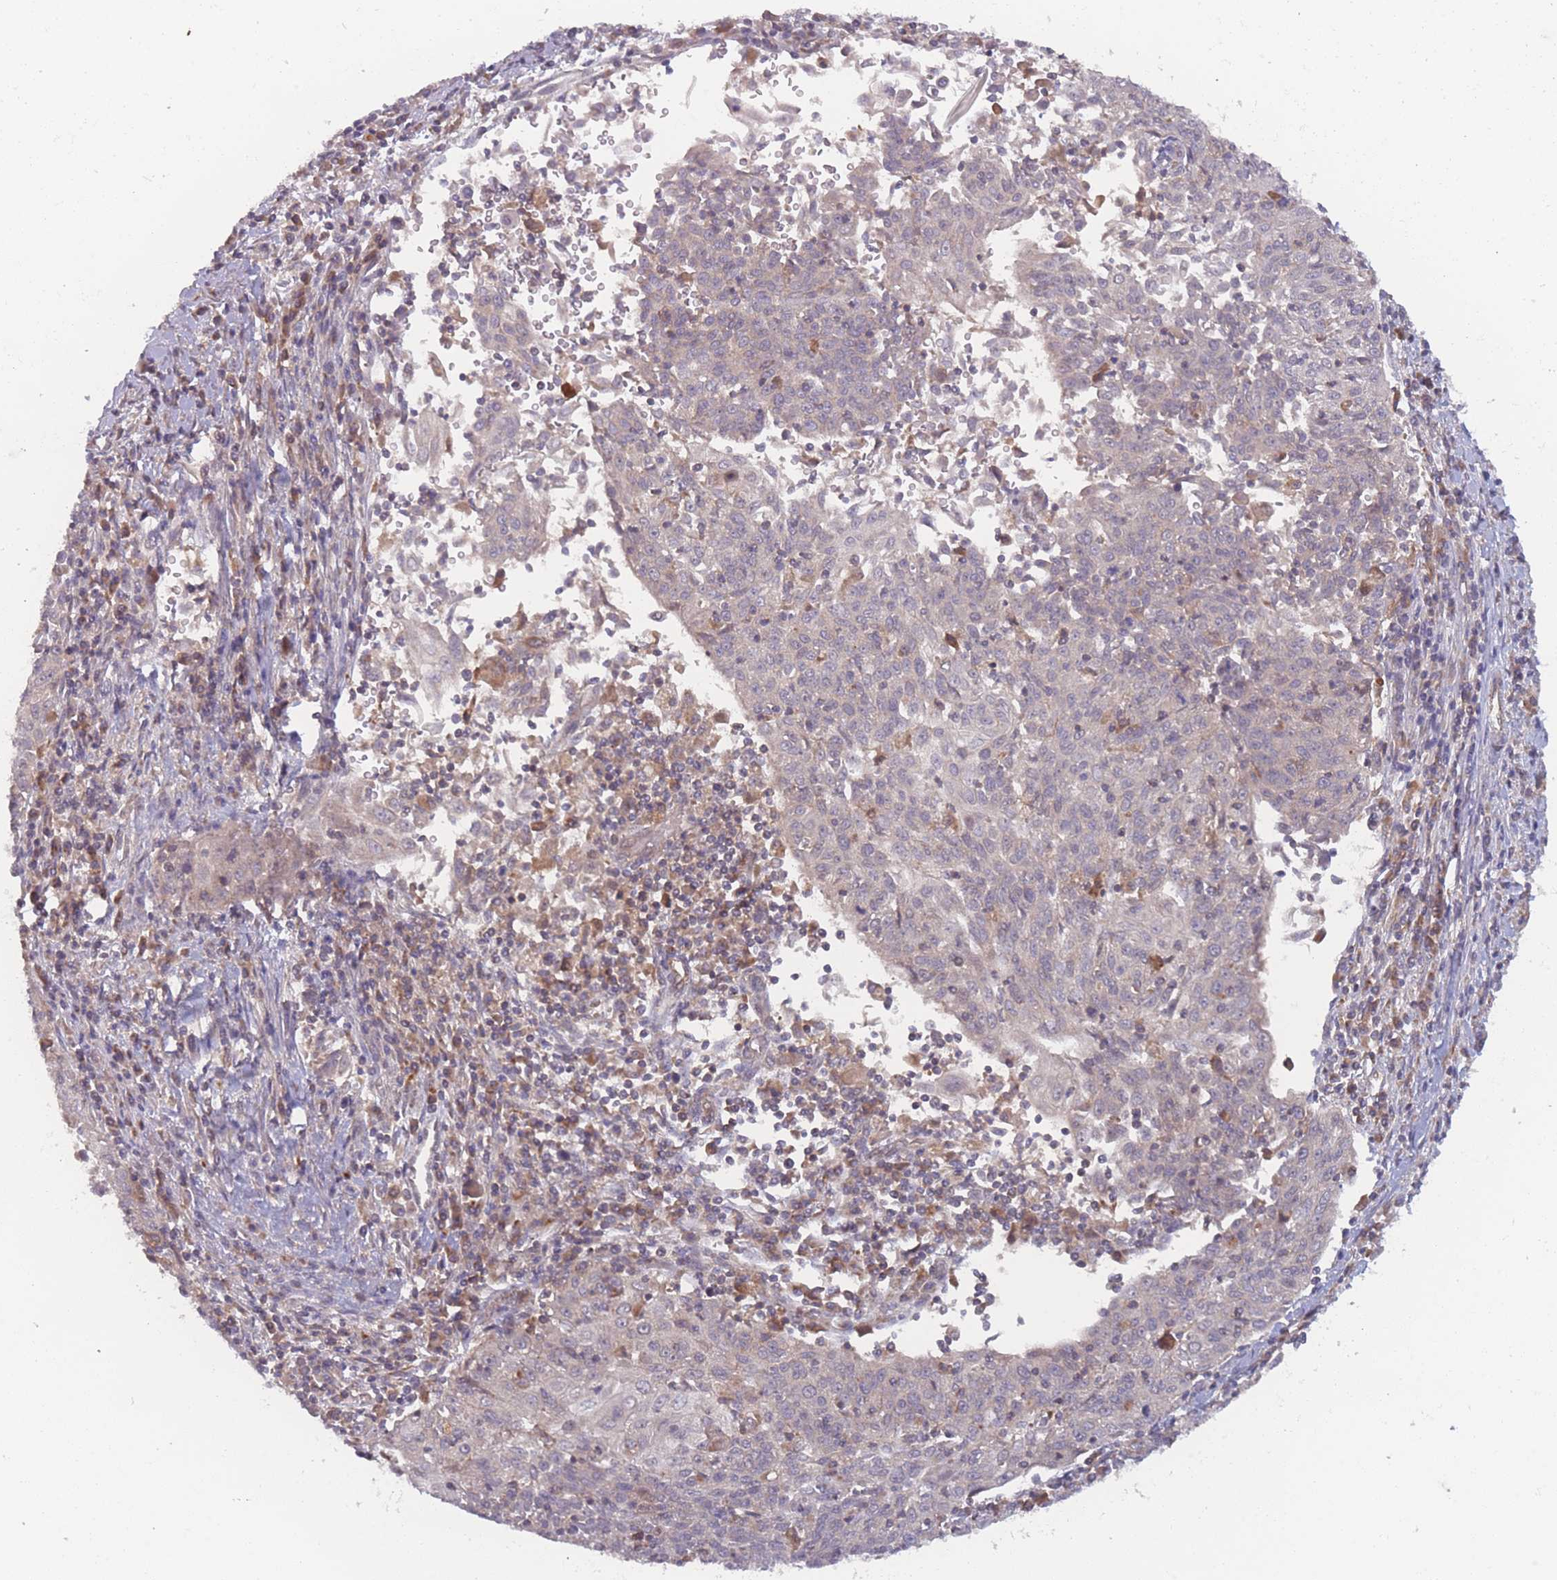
{"staining": {"intensity": "negative", "quantity": "none", "location": "none"}, "tissue": "cervical cancer", "cell_type": "Tumor cells", "image_type": "cancer", "snomed": [{"axis": "morphology", "description": "Squamous cell carcinoma, NOS"}, {"axis": "topography", "description": "Cervix"}], "caption": "The histopathology image shows no significant expression in tumor cells of cervical squamous cell carcinoma. The staining is performed using DAB brown chromogen with nuclei counter-stained in using hematoxylin.", "gene": "ATP5MG", "patient": {"sex": "female", "age": 48}}